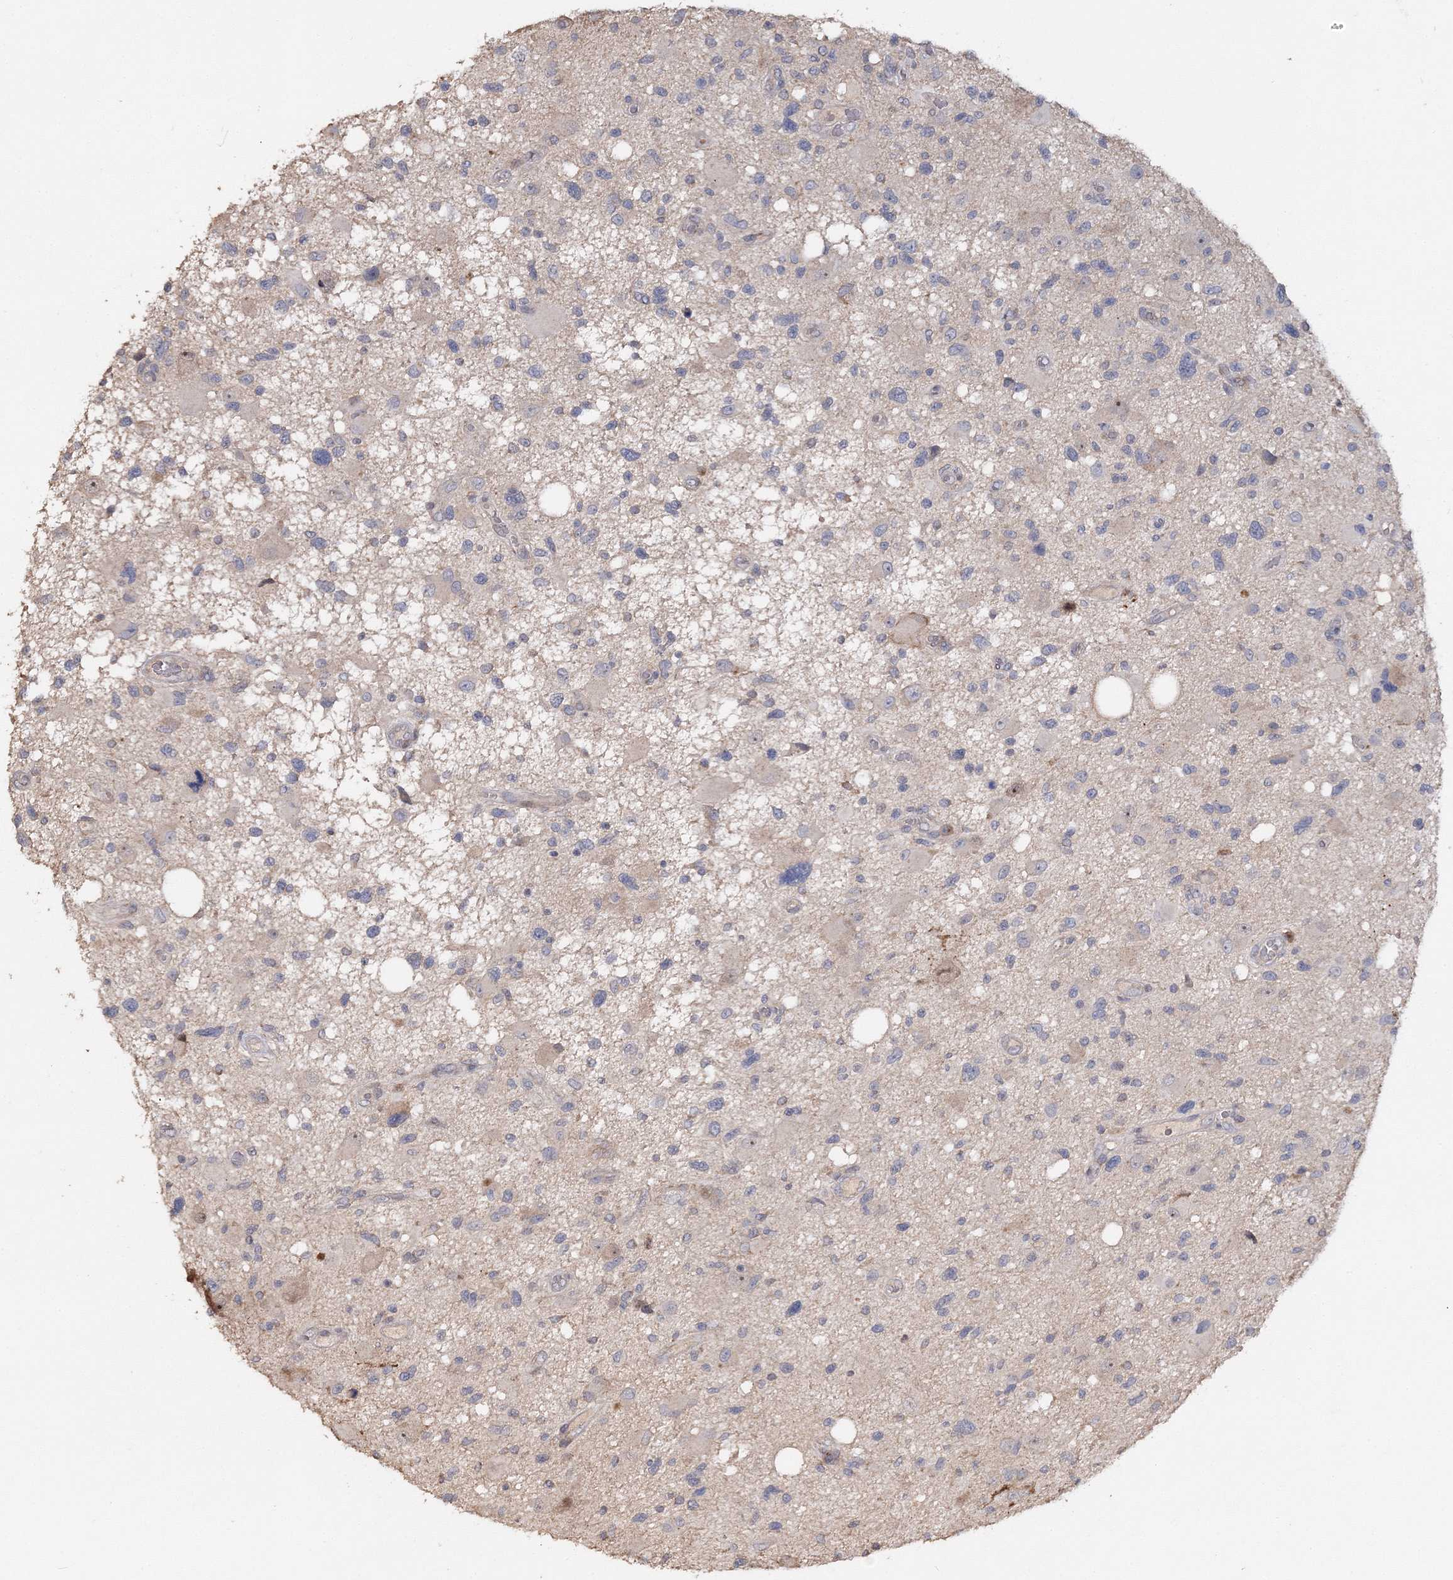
{"staining": {"intensity": "negative", "quantity": "none", "location": "none"}, "tissue": "glioma", "cell_type": "Tumor cells", "image_type": "cancer", "snomed": [{"axis": "morphology", "description": "Glioma, malignant, High grade"}, {"axis": "topography", "description": "Brain"}], "caption": "The immunohistochemistry (IHC) micrograph has no significant staining in tumor cells of malignant high-grade glioma tissue.", "gene": "GJB5", "patient": {"sex": "male", "age": 33}}